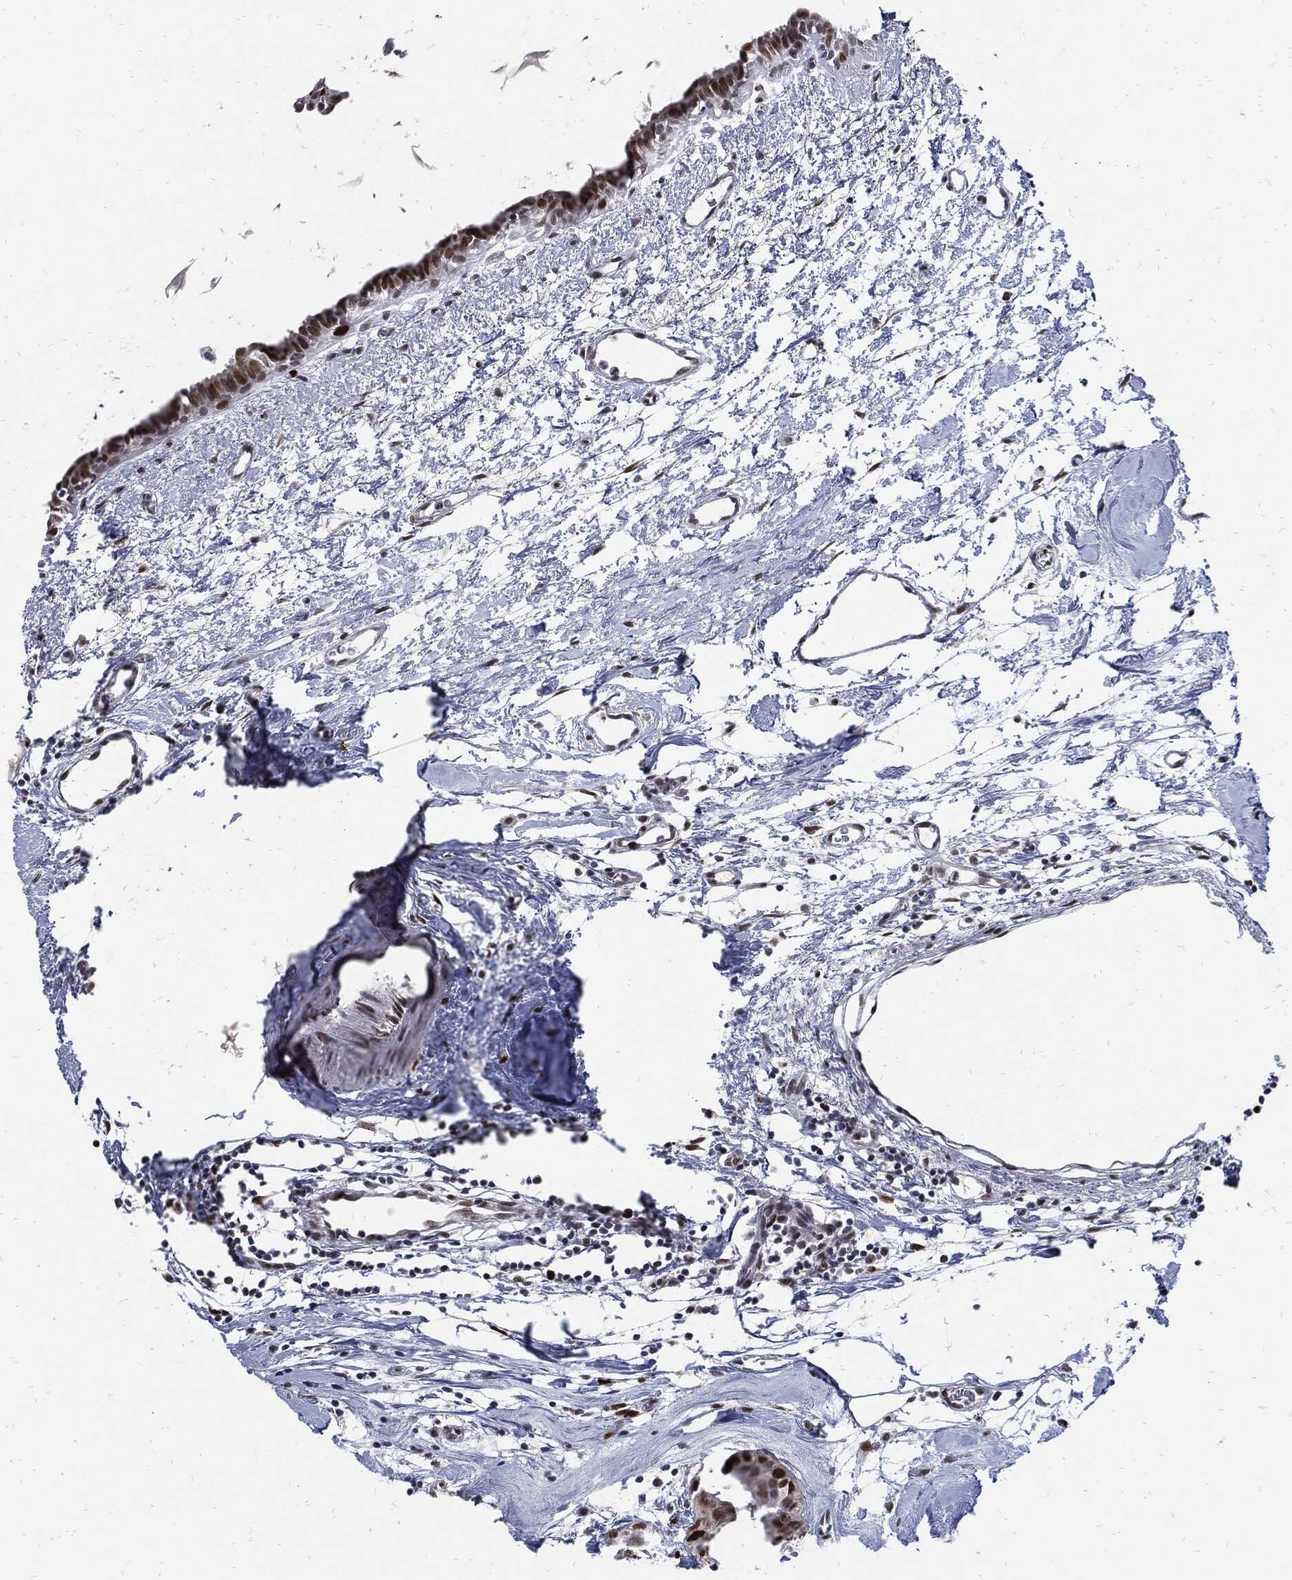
{"staining": {"intensity": "strong", "quantity": ">75%", "location": "nuclear"}, "tissue": "breast cancer", "cell_type": "Tumor cells", "image_type": "cancer", "snomed": [{"axis": "morphology", "description": "Normal tissue, NOS"}, {"axis": "morphology", "description": "Duct carcinoma"}, {"axis": "topography", "description": "Breast"}], "caption": "About >75% of tumor cells in infiltrating ductal carcinoma (breast) reveal strong nuclear protein staining as visualized by brown immunohistochemical staining.", "gene": "NBN", "patient": {"sex": "female", "age": 40}}